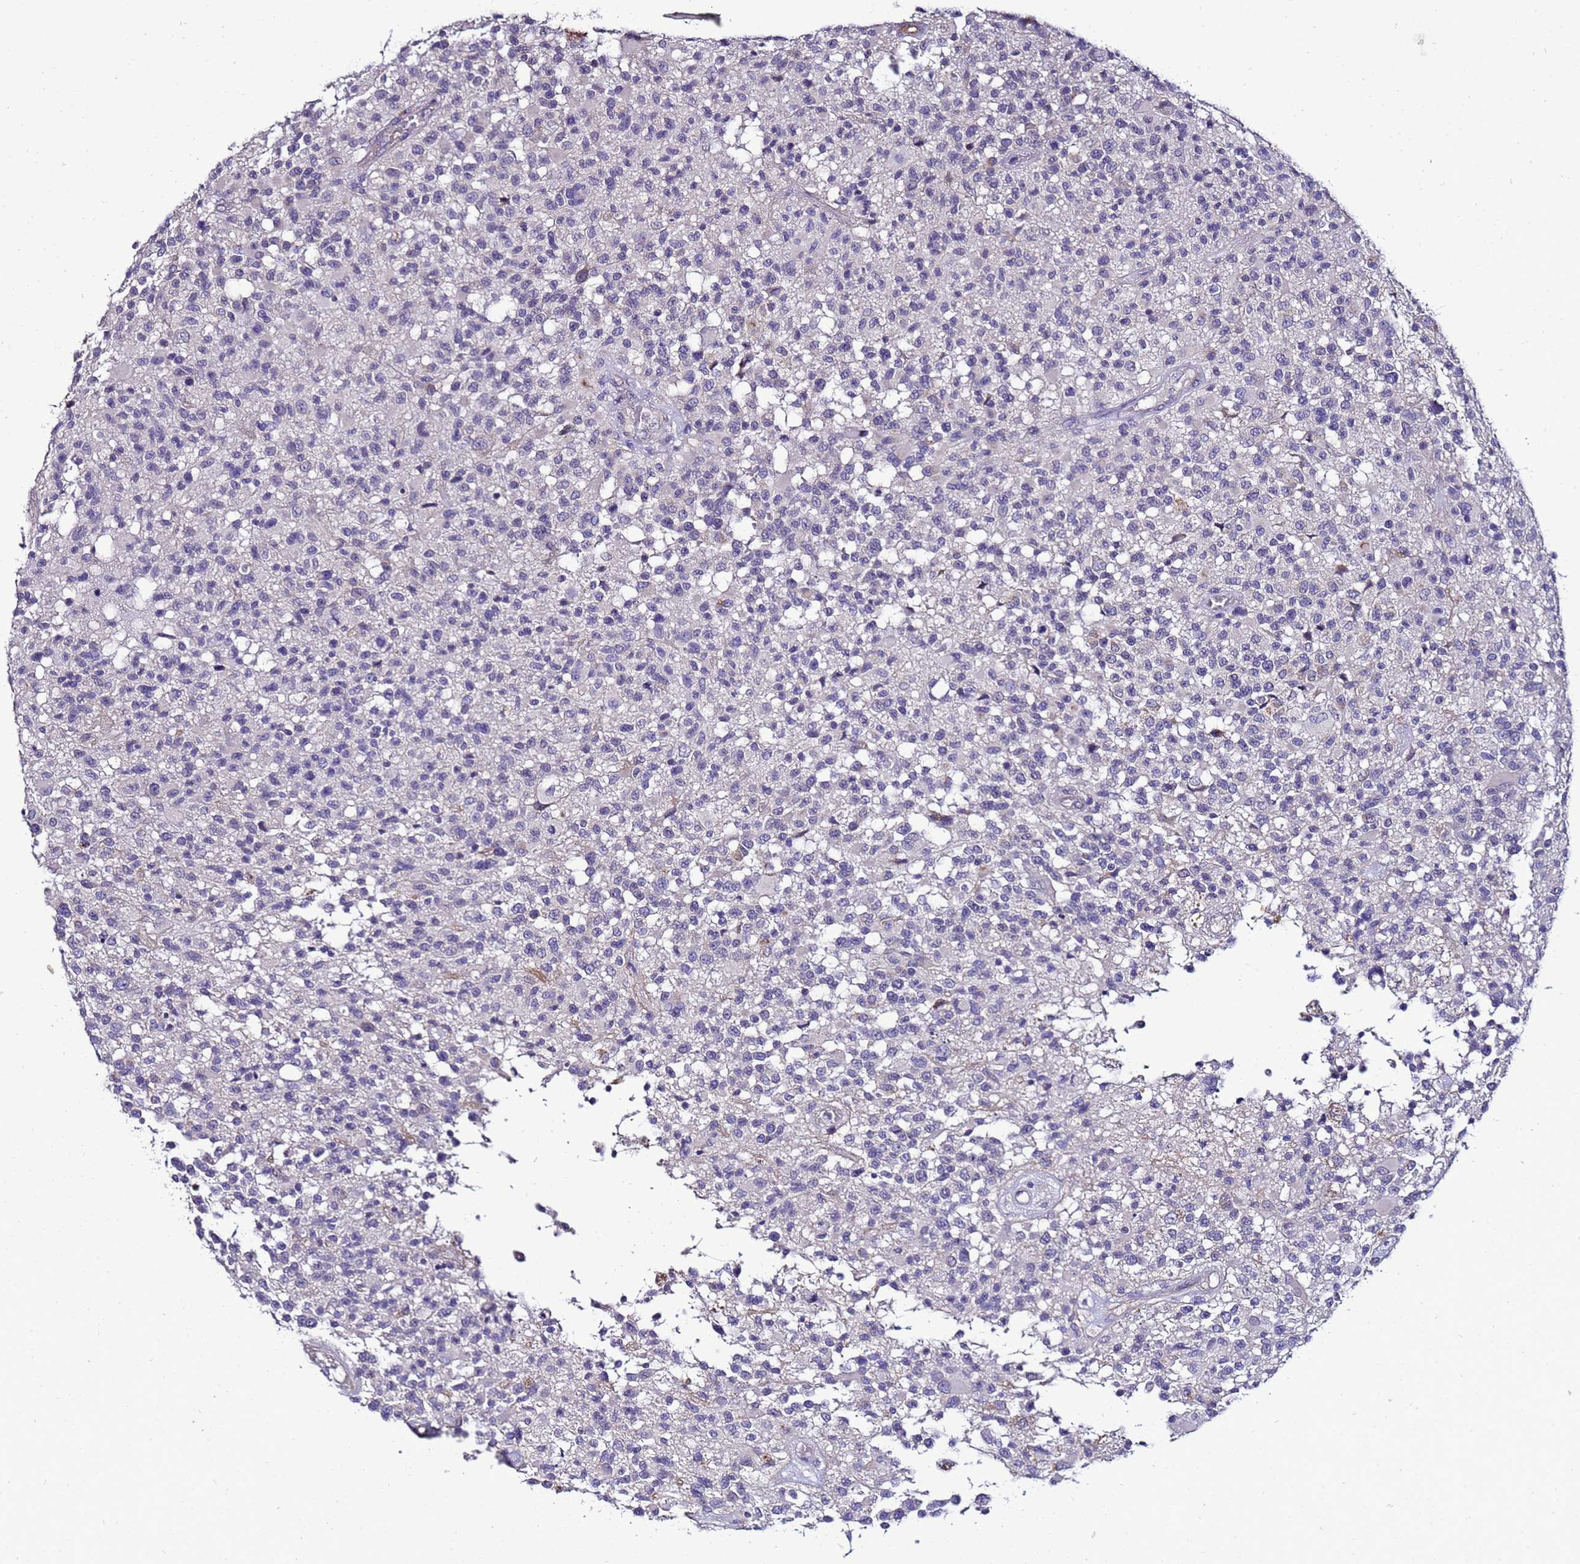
{"staining": {"intensity": "negative", "quantity": "none", "location": "none"}, "tissue": "glioma", "cell_type": "Tumor cells", "image_type": "cancer", "snomed": [{"axis": "morphology", "description": "Glioma, malignant, High grade"}, {"axis": "morphology", "description": "Glioblastoma, NOS"}, {"axis": "topography", "description": "Brain"}], "caption": "Immunohistochemistry (IHC) micrograph of neoplastic tissue: human glioma stained with DAB (3,3'-diaminobenzidine) shows no significant protein staining in tumor cells.", "gene": "FAM166B", "patient": {"sex": "male", "age": 60}}